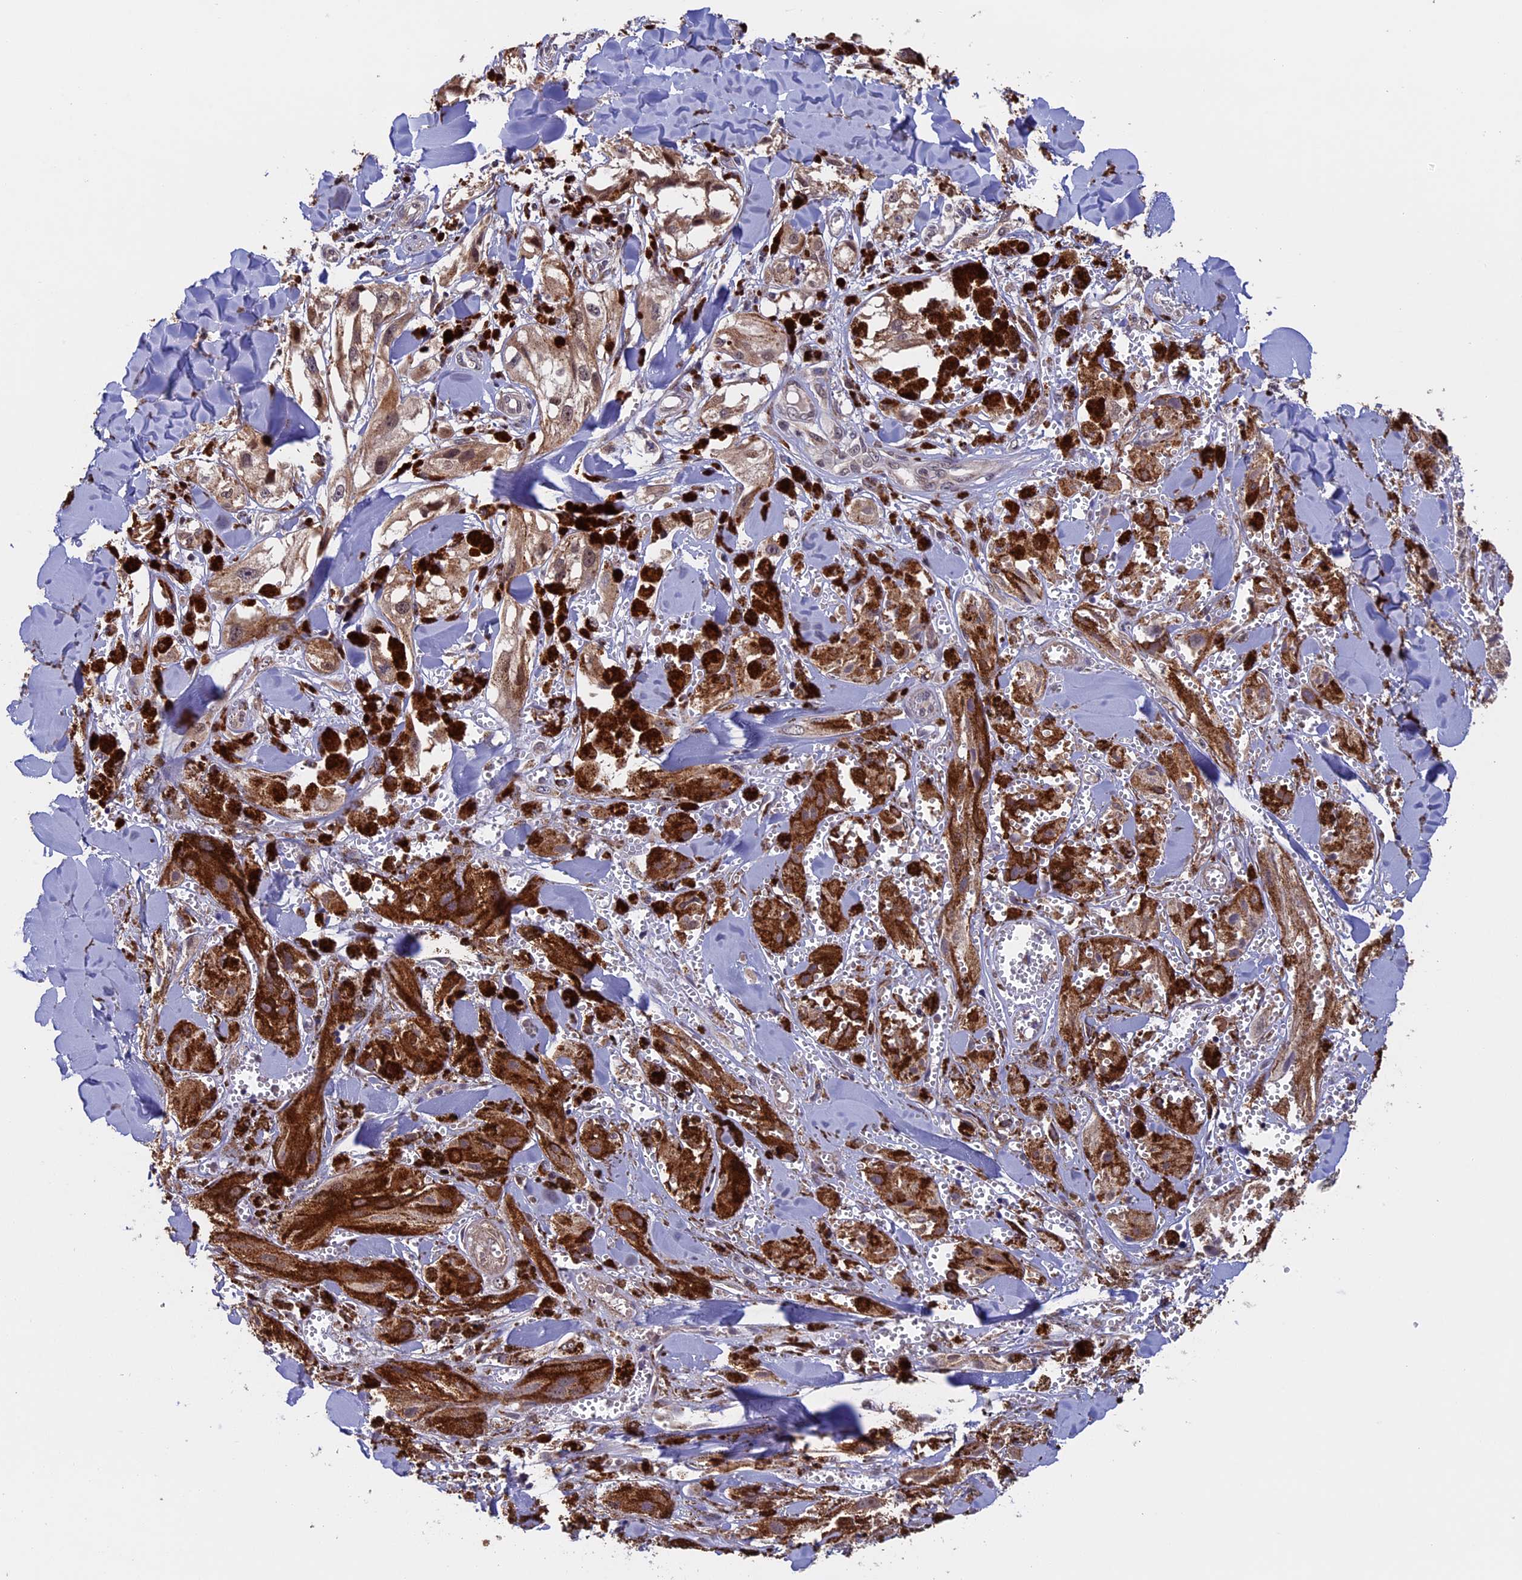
{"staining": {"intensity": "moderate", "quantity": ">75%", "location": "cytoplasmic/membranous"}, "tissue": "melanoma", "cell_type": "Tumor cells", "image_type": "cancer", "snomed": [{"axis": "morphology", "description": "Malignant melanoma, NOS"}, {"axis": "topography", "description": "Skin"}], "caption": "The photomicrograph reveals immunohistochemical staining of melanoma. There is moderate cytoplasmic/membranous positivity is present in approximately >75% of tumor cells.", "gene": "RNF17", "patient": {"sex": "male", "age": 88}}